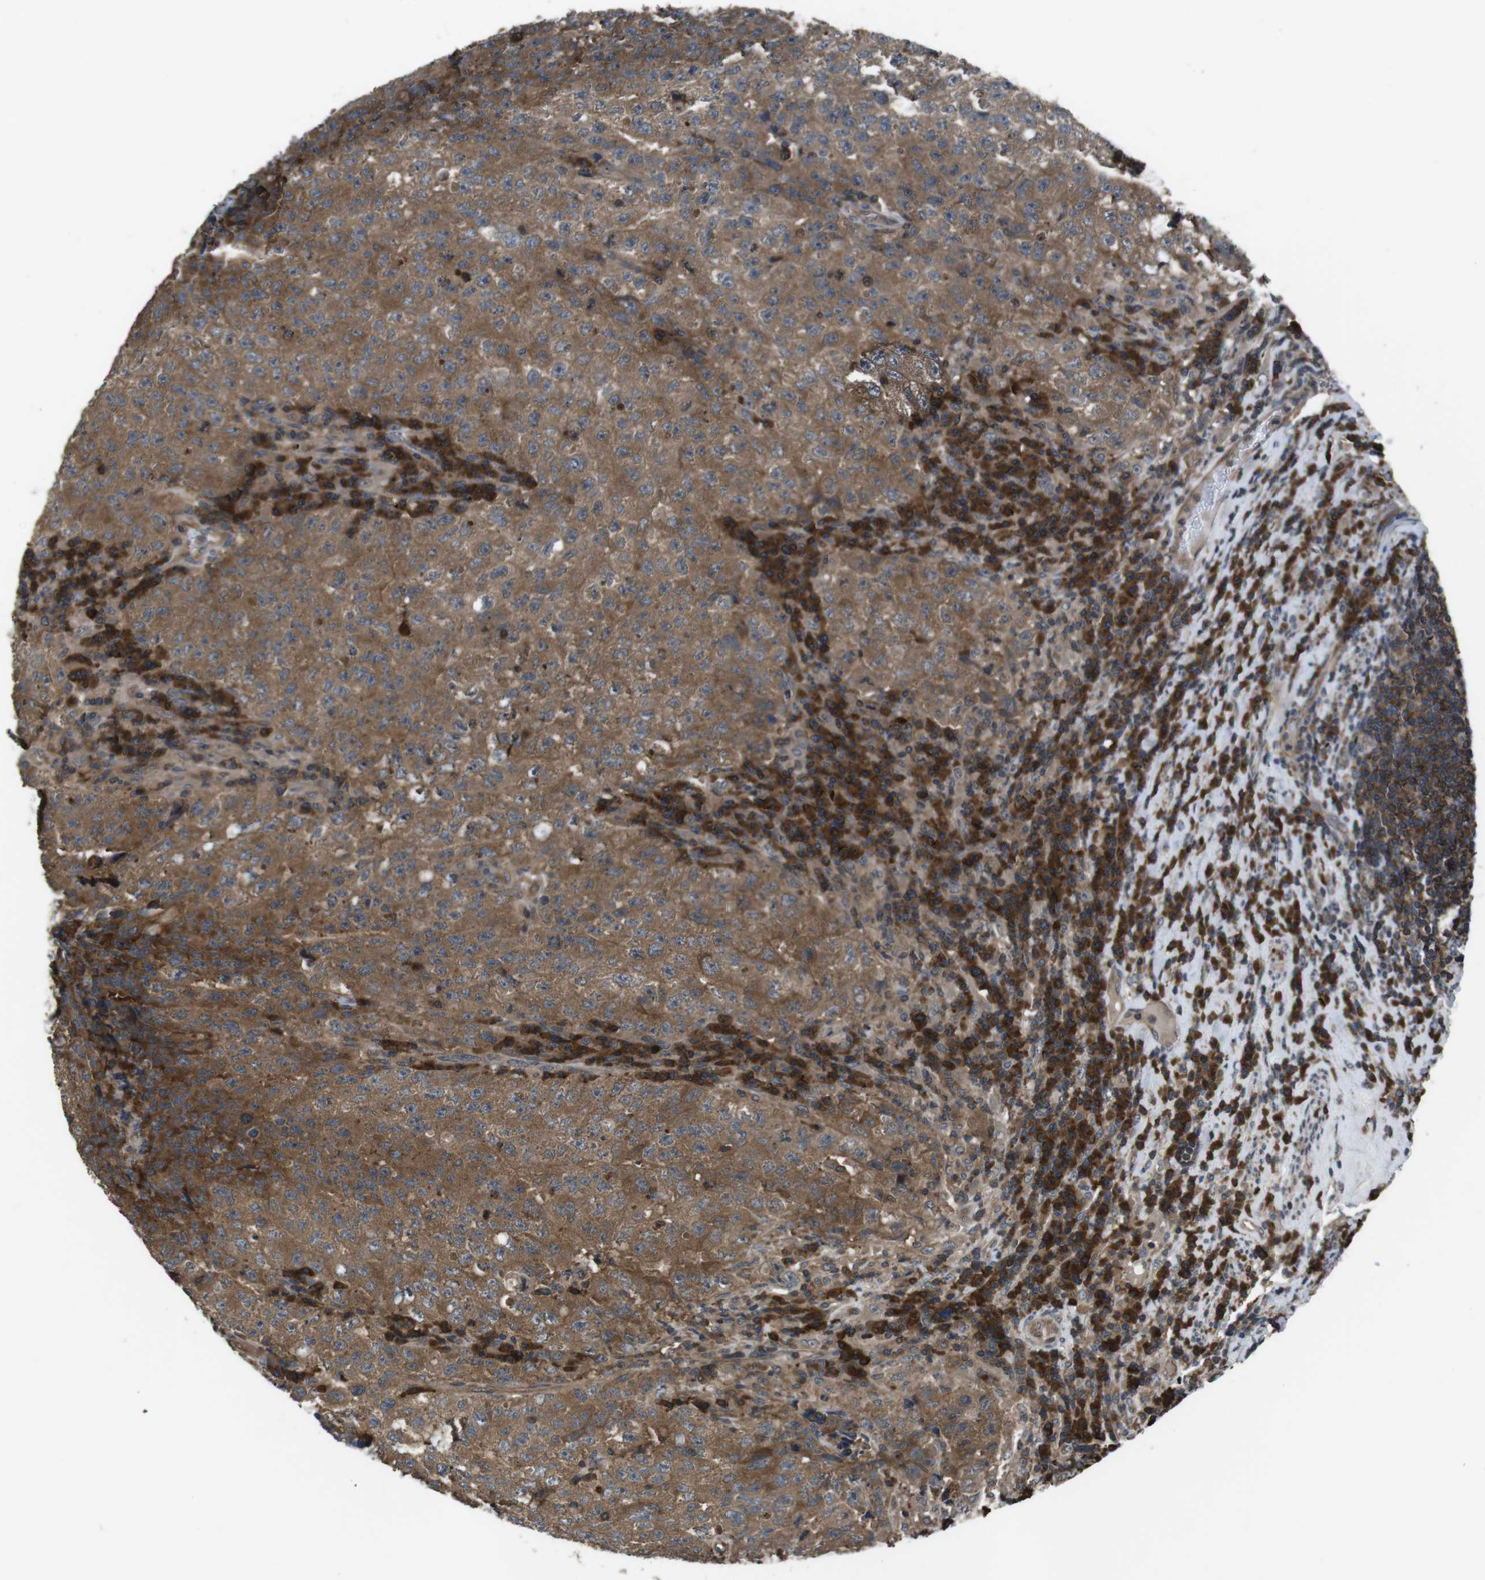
{"staining": {"intensity": "moderate", "quantity": ">75%", "location": "cytoplasmic/membranous"}, "tissue": "testis cancer", "cell_type": "Tumor cells", "image_type": "cancer", "snomed": [{"axis": "morphology", "description": "Necrosis, NOS"}, {"axis": "morphology", "description": "Carcinoma, Embryonal, NOS"}, {"axis": "topography", "description": "Testis"}], "caption": "A histopathology image showing moderate cytoplasmic/membranous positivity in approximately >75% of tumor cells in testis cancer (embryonal carcinoma), as visualized by brown immunohistochemical staining.", "gene": "SLC22A23", "patient": {"sex": "male", "age": 19}}